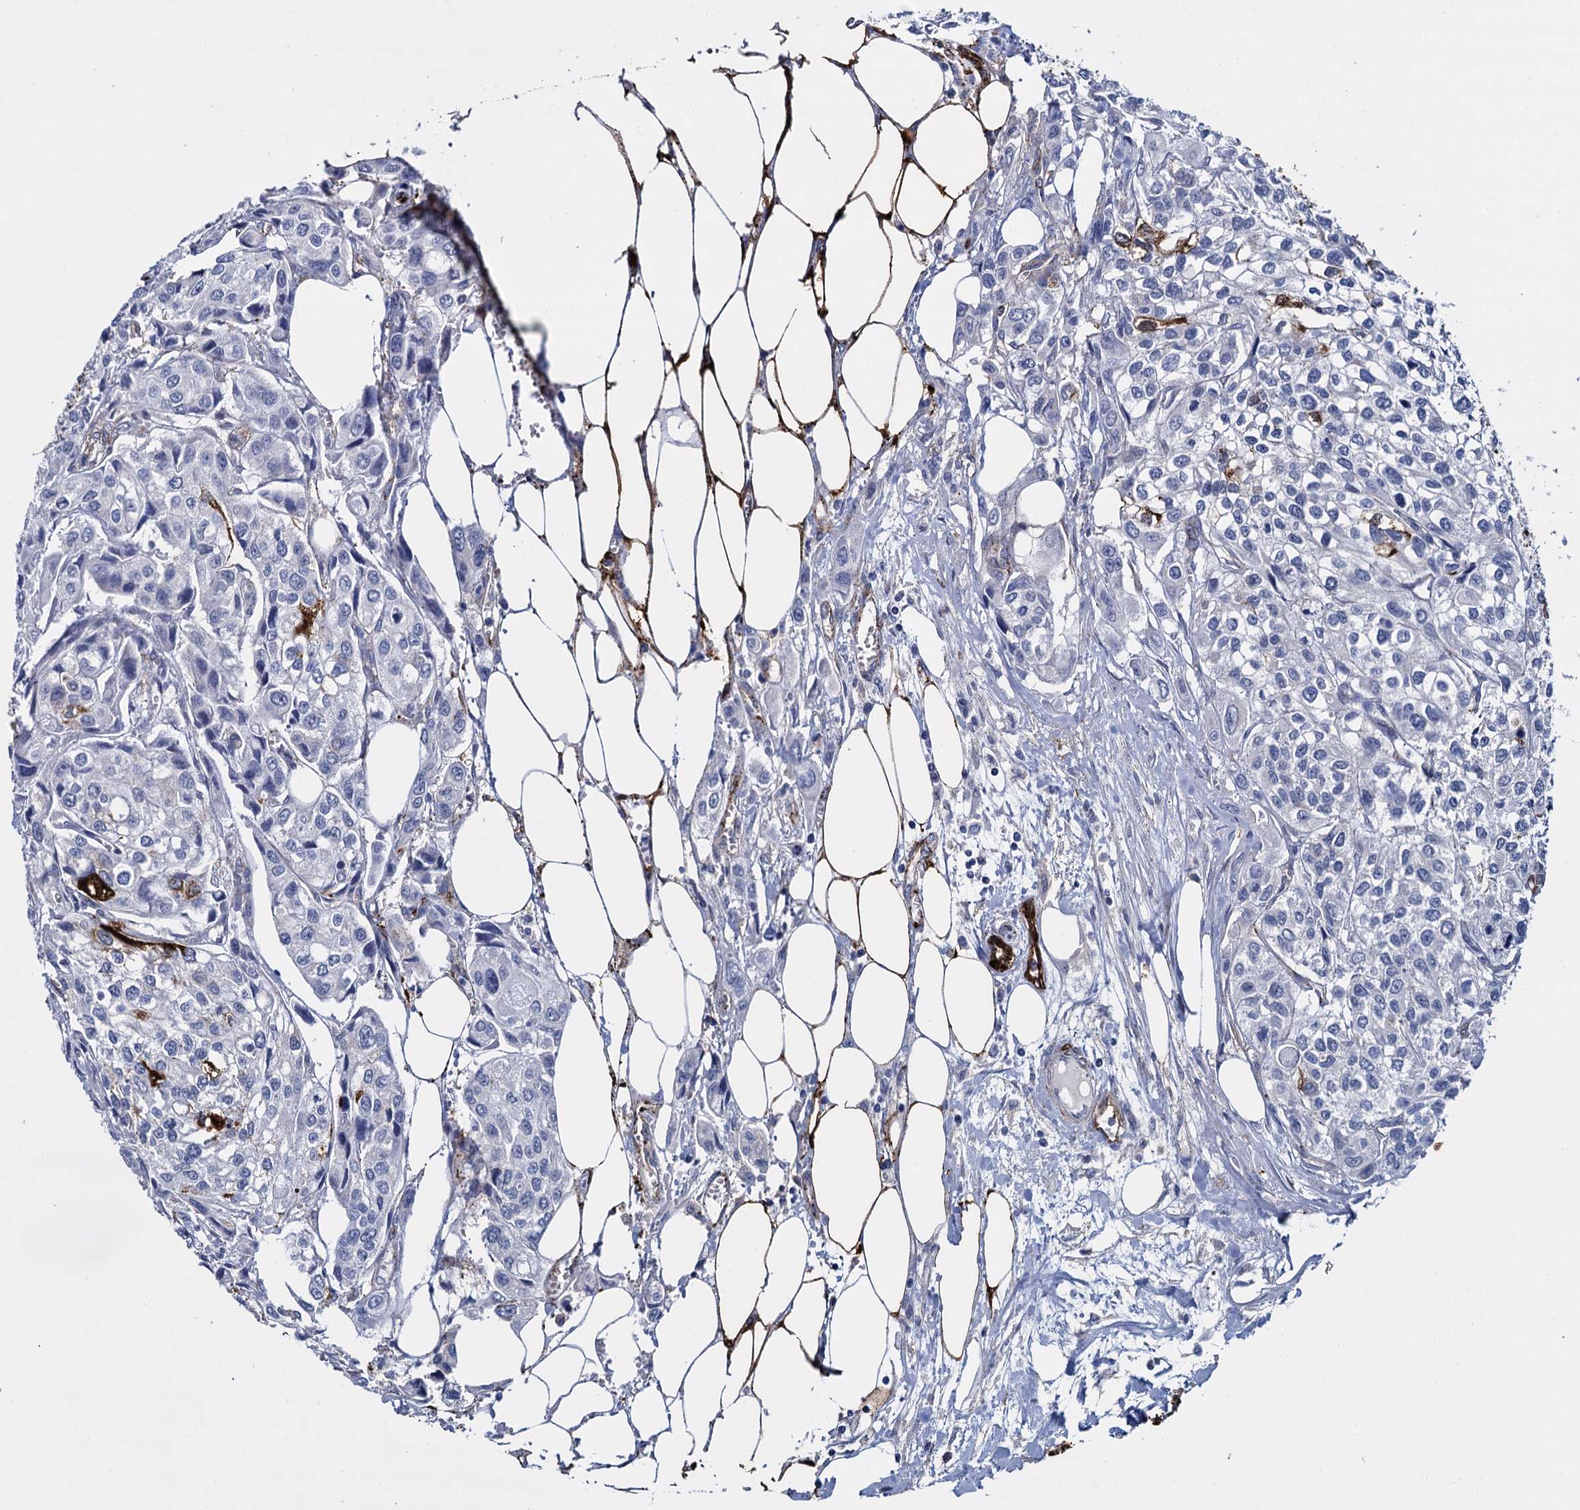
{"staining": {"intensity": "strong", "quantity": "25%-75%", "location": "cytoplasmic/membranous"}, "tissue": "urothelial cancer", "cell_type": "Tumor cells", "image_type": "cancer", "snomed": [{"axis": "morphology", "description": "Urothelial carcinoma, High grade"}, {"axis": "topography", "description": "Urinary bladder"}], "caption": "Strong cytoplasmic/membranous protein positivity is present in about 25%-75% of tumor cells in urothelial carcinoma (high-grade).", "gene": "SNCG", "patient": {"sex": "male", "age": 67}}